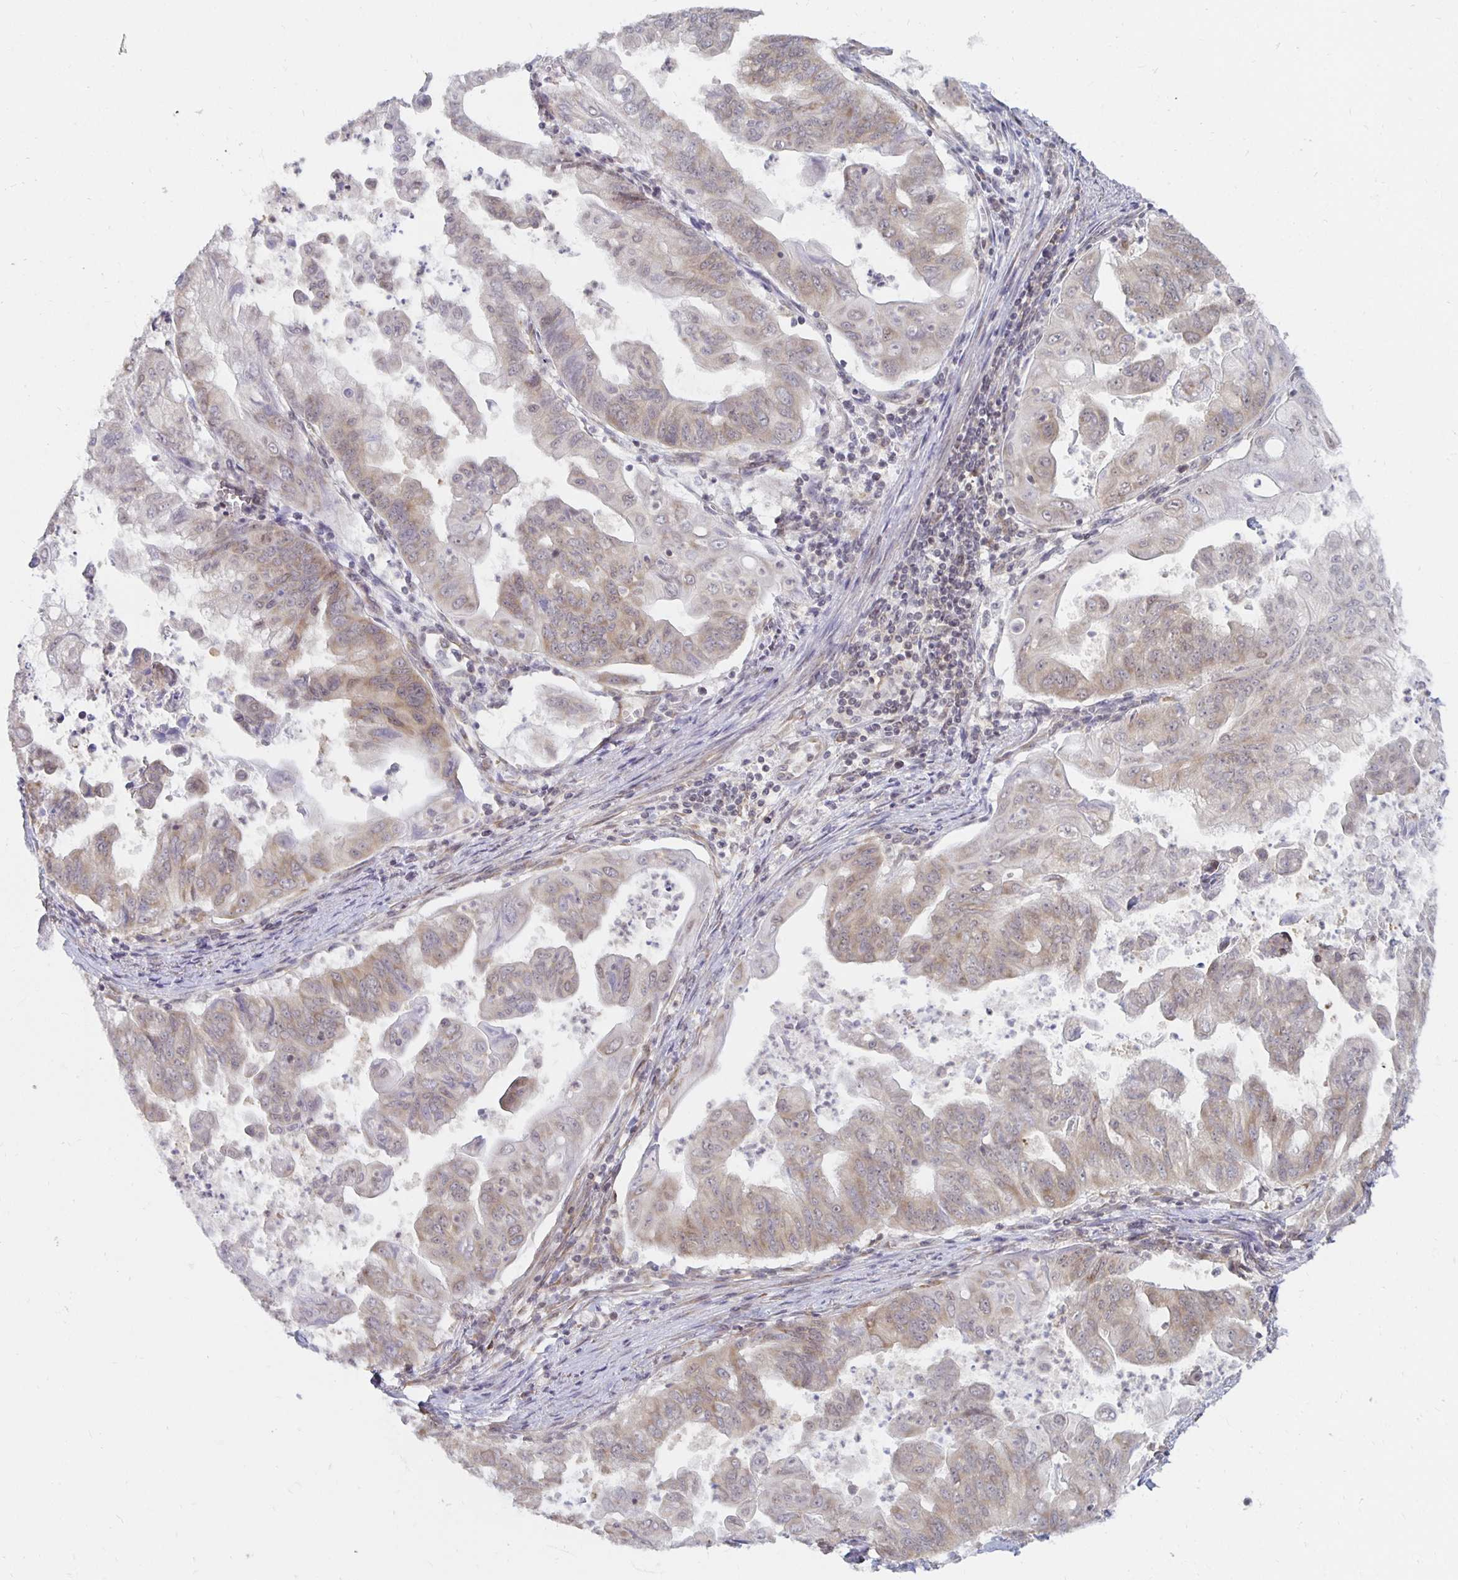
{"staining": {"intensity": "weak", "quantity": "25%-75%", "location": "cytoplasmic/membranous"}, "tissue": "stomach cancer", "cell_type": "Tumor cells", "image_type": "cancer", "snomed": [{"axis": "morphology", "description": "Adenocarcinoma, NOS"}, {"axis": "topography", "description": "Stomach, upper"}], "caption": "Stomach adenocarcinoma stained for a protein shows weak cytoplasmic/membranous positivity in tumor cells.", "gene": "PDAP1", "patient": {"sex": "male", "age": 80}}